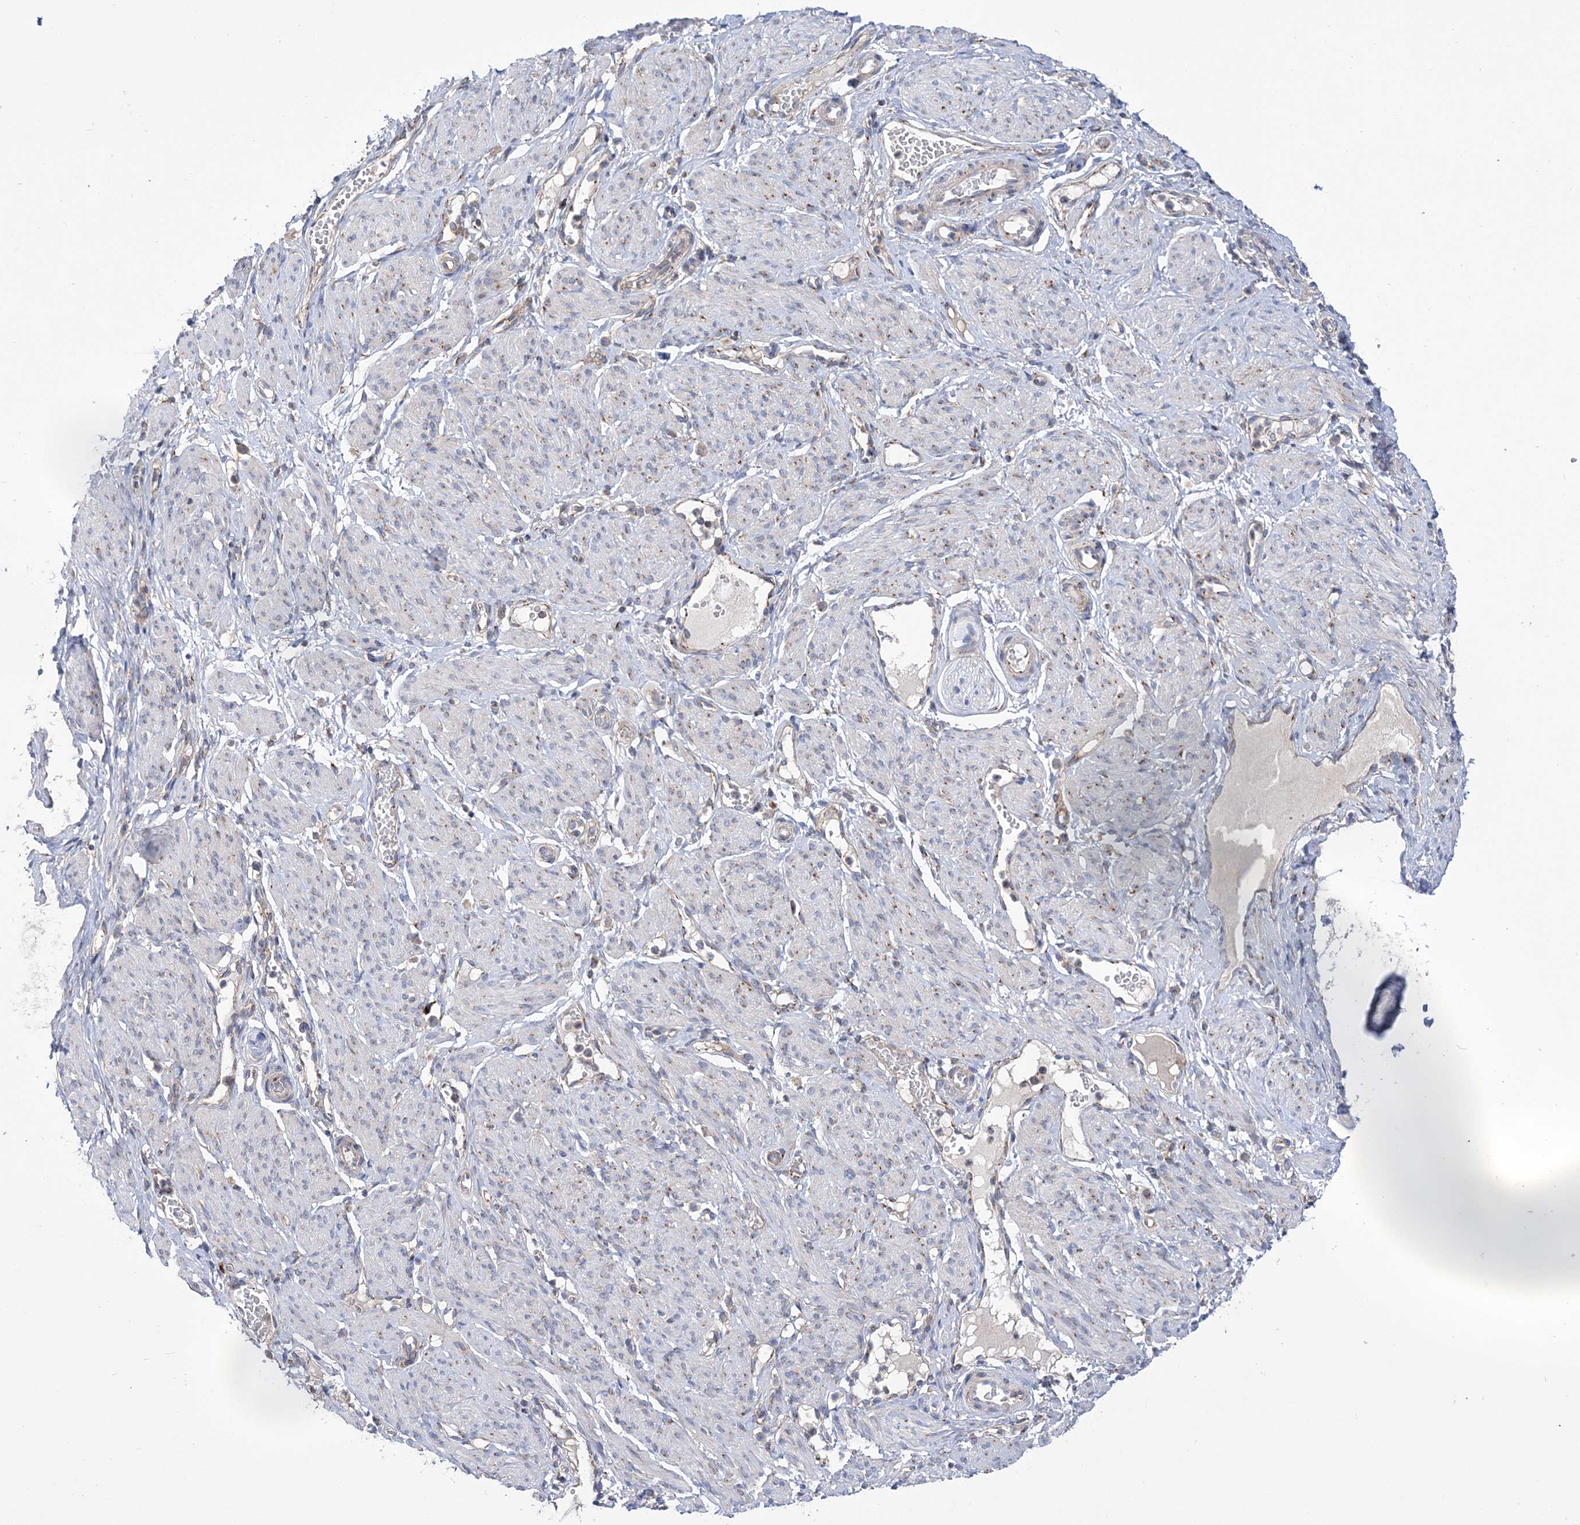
{"staining": {"intensity": "negative", "quantity": "none", "location": "none"}, "tissue": "adipose tissue", "cell_type": "Adipocytes", "image_type": "normal", "snomed": [{"axis": "morphology", "description": "Normal tissue, NOS"}, {"axis": "topography", "description": "Smooth muscle"}, {"axis": "topography", "description": "Peripheral nerve tissue"}], "caption": "An image of adipose tissue stained for a protein exhibits no brown staining in adipocytes.", "gene": "COPB2", "patient": {"sex": "female", "age": 39}}